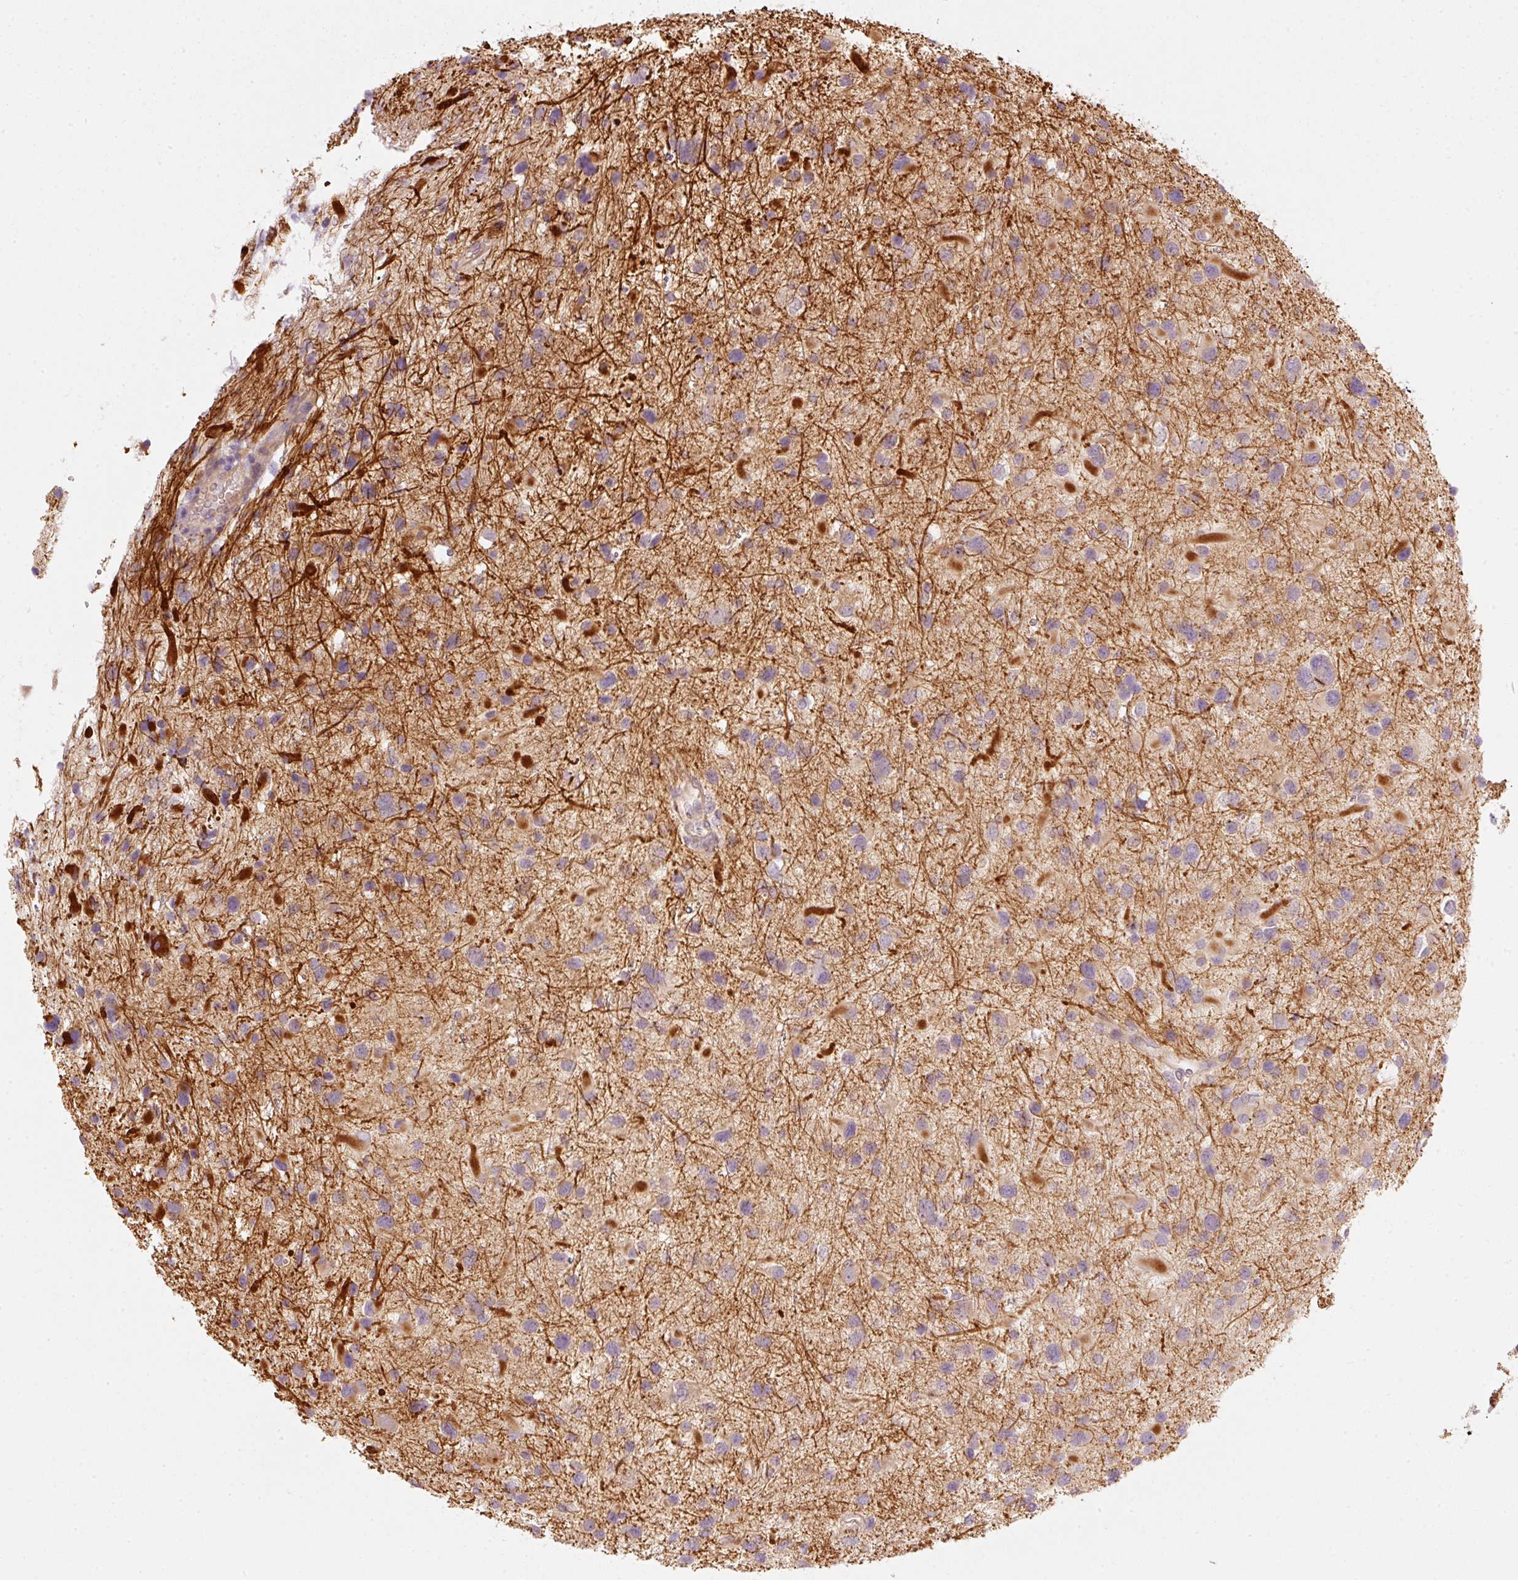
{"staining": {"intensity": "strong", "quantity": "25%-75%", "location": "cytoplasmic/membranous"}, "tissue": "glioma", "cell_type": "Tumor cells", "image_type": "cancer", "snomed": [{"axis": "morphology", "description": "Glioma, malignant, Low grade"}, {"axis": "topography", "description": "Brain"}], "caption": "IHC micrograph of neoplastic tissue: human glioma stained using immunohistochemistry exhibits high levels of strong protein expression localized specifically in the cytoplasmic/membranous of tumor cells, appearing as a cytoplasmic/membranous brown color.", "gene": "MAP10", "patient": {"sex": "female", "age": 32}}